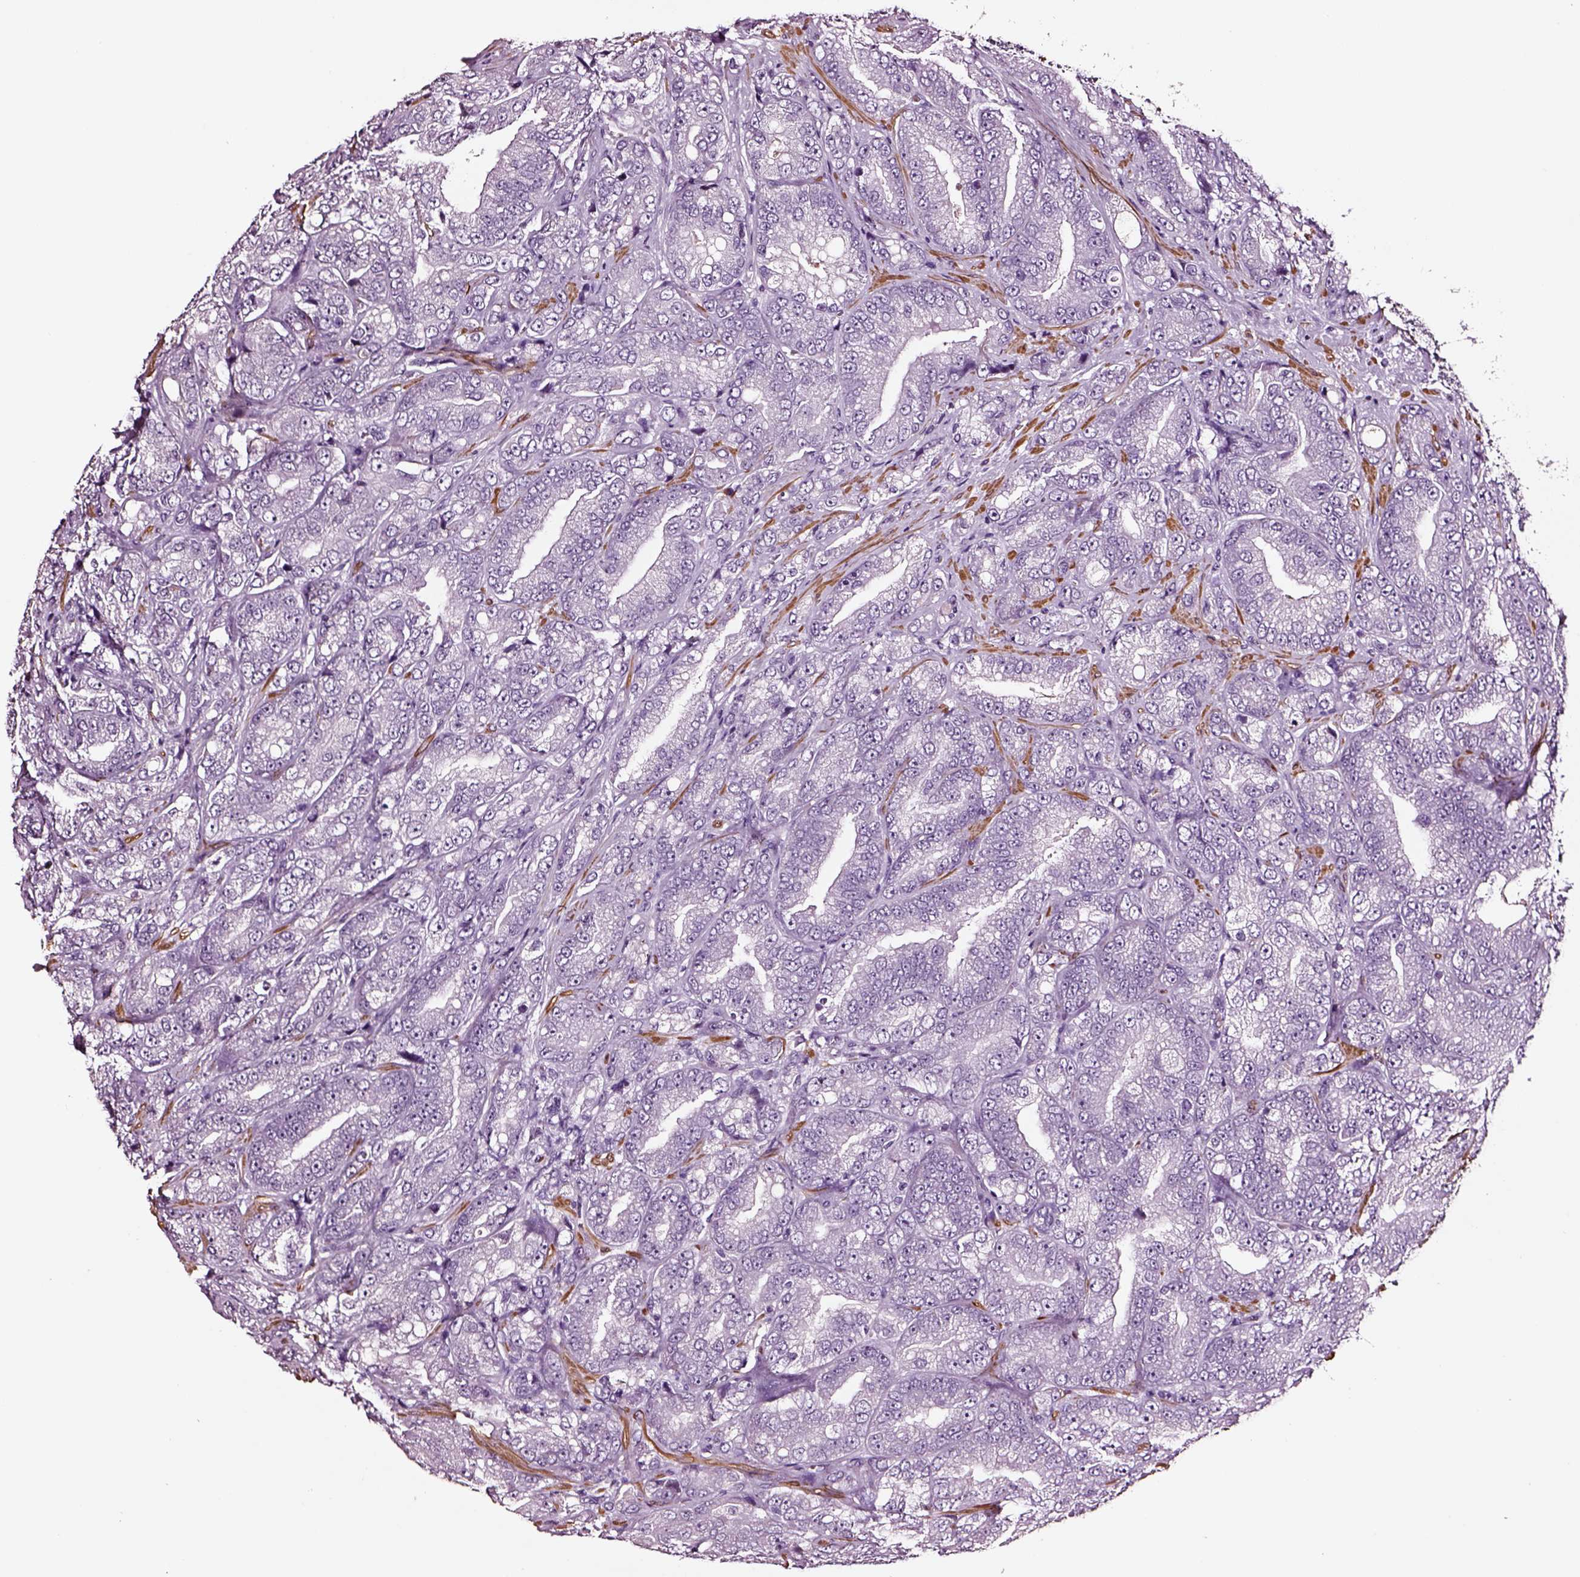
{"staining": {"intensity": "negative", "quantity": "none", "location": "none"}, "tissue": "prostate cancer", "cell_type": "Tumor cells", "image_type": "cancer", "snomed": [{"axis": "morphology", "description": "Adenocarcinoma, NOS"}, {"axis": "topography", "description": "Prostate"}], "caption": "The histopathology image displays no staining of tumor cells in prostate cancer. (DAB (3,3'-diaminobenzidine) immunohistochemistry (IHC) visualized using brightfield microscopy, high magnification).", "gene": "SOX10", "patient": {"sex": "male", "age": 63}}